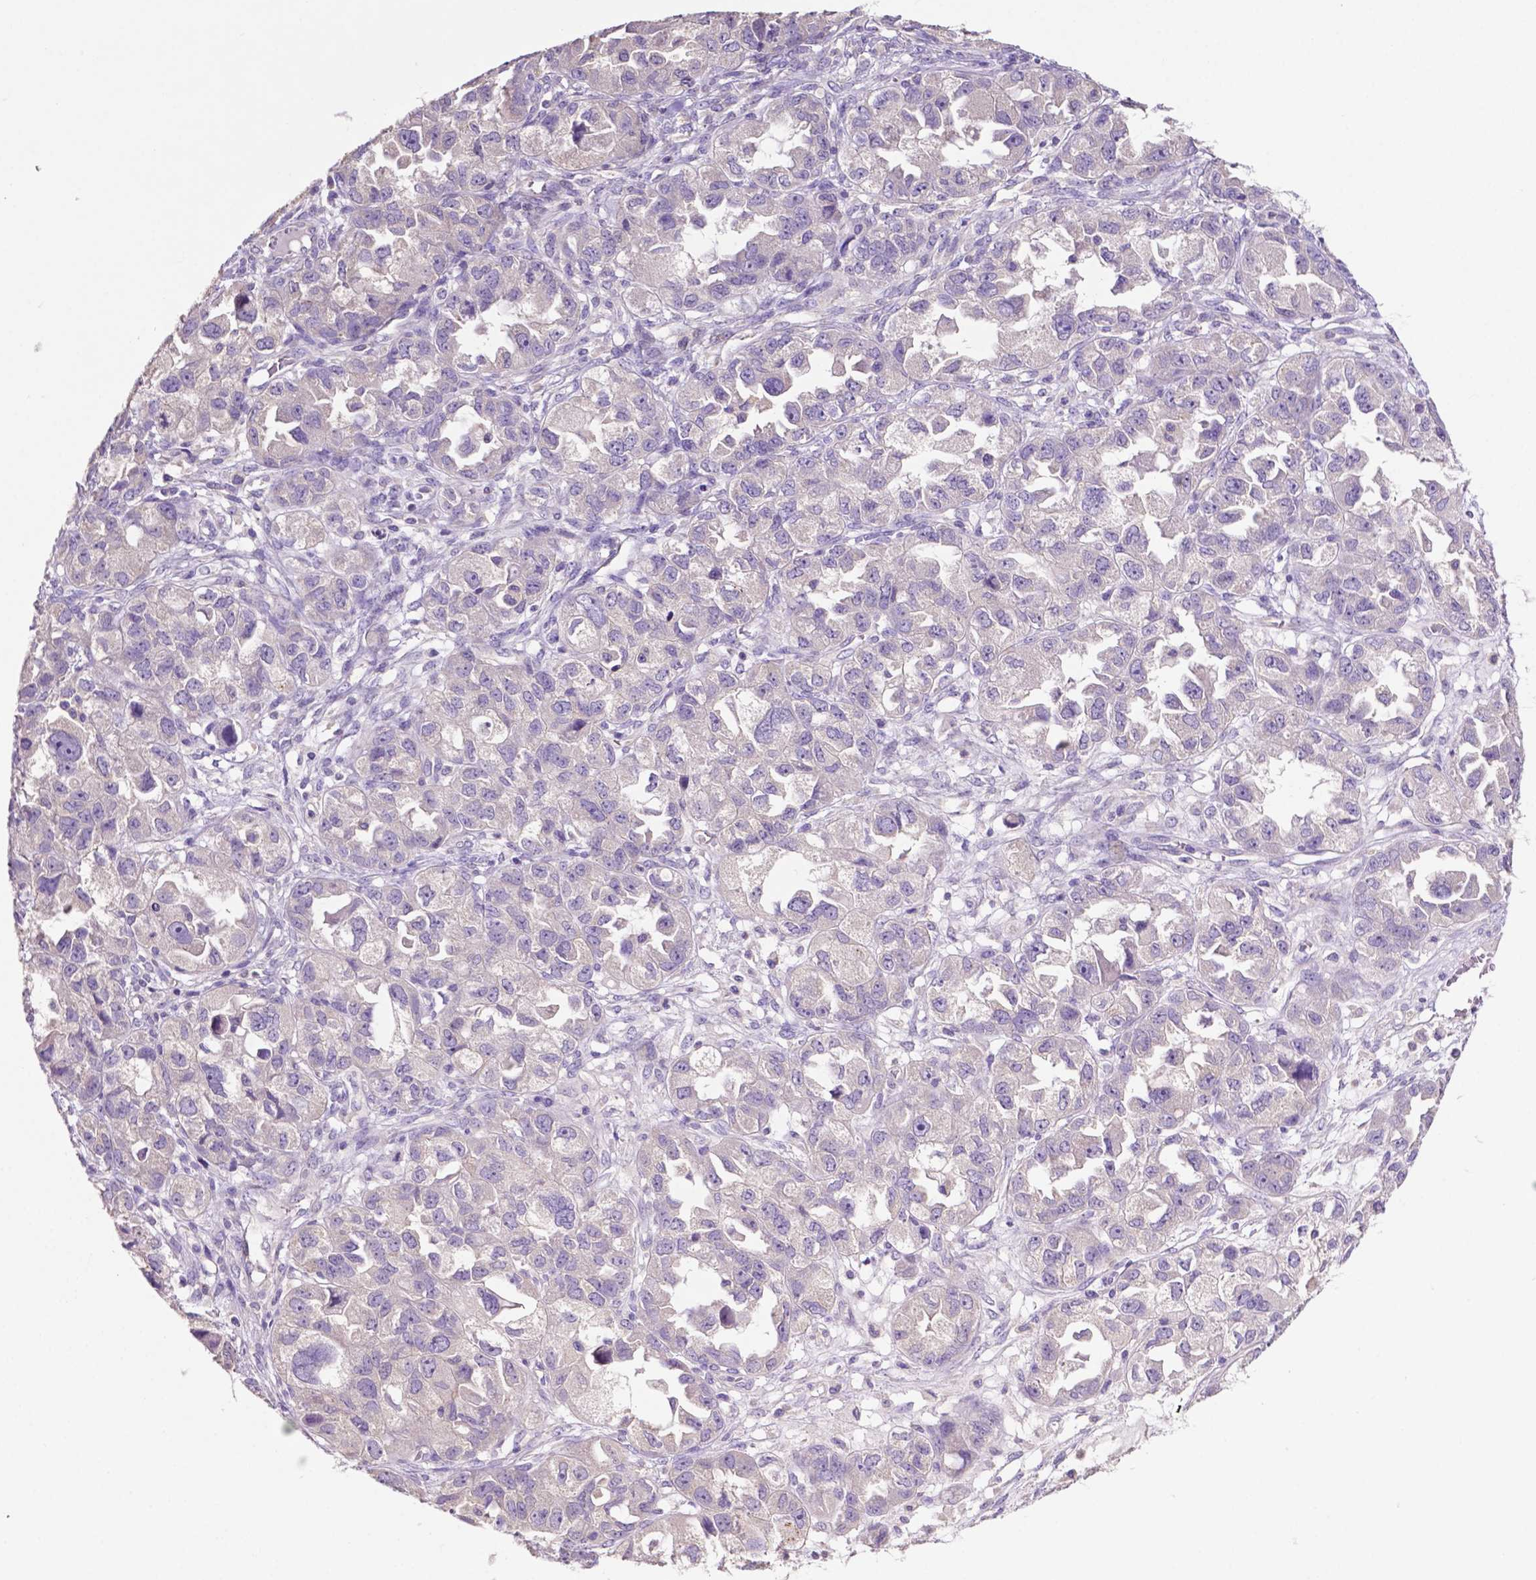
{"staining": {"intensity": "negative", "quantity": "none", "location": "none"}, "tissue": "ovarian cancer", "cell_type": "Tumor cells", "image_type": "cancer", "snomed": [{"axis": "morphology", "description": "Cystadenocarcinoma, serous, NOS"}, {"axis": "topography", "description": "Ovary"}], "caption": "Tumor cells show no significant positivity in serous cystadenocarcinoma (ovarian).", "gene": "PRPS2", "patient": {"sex": "female", "age": 84}}